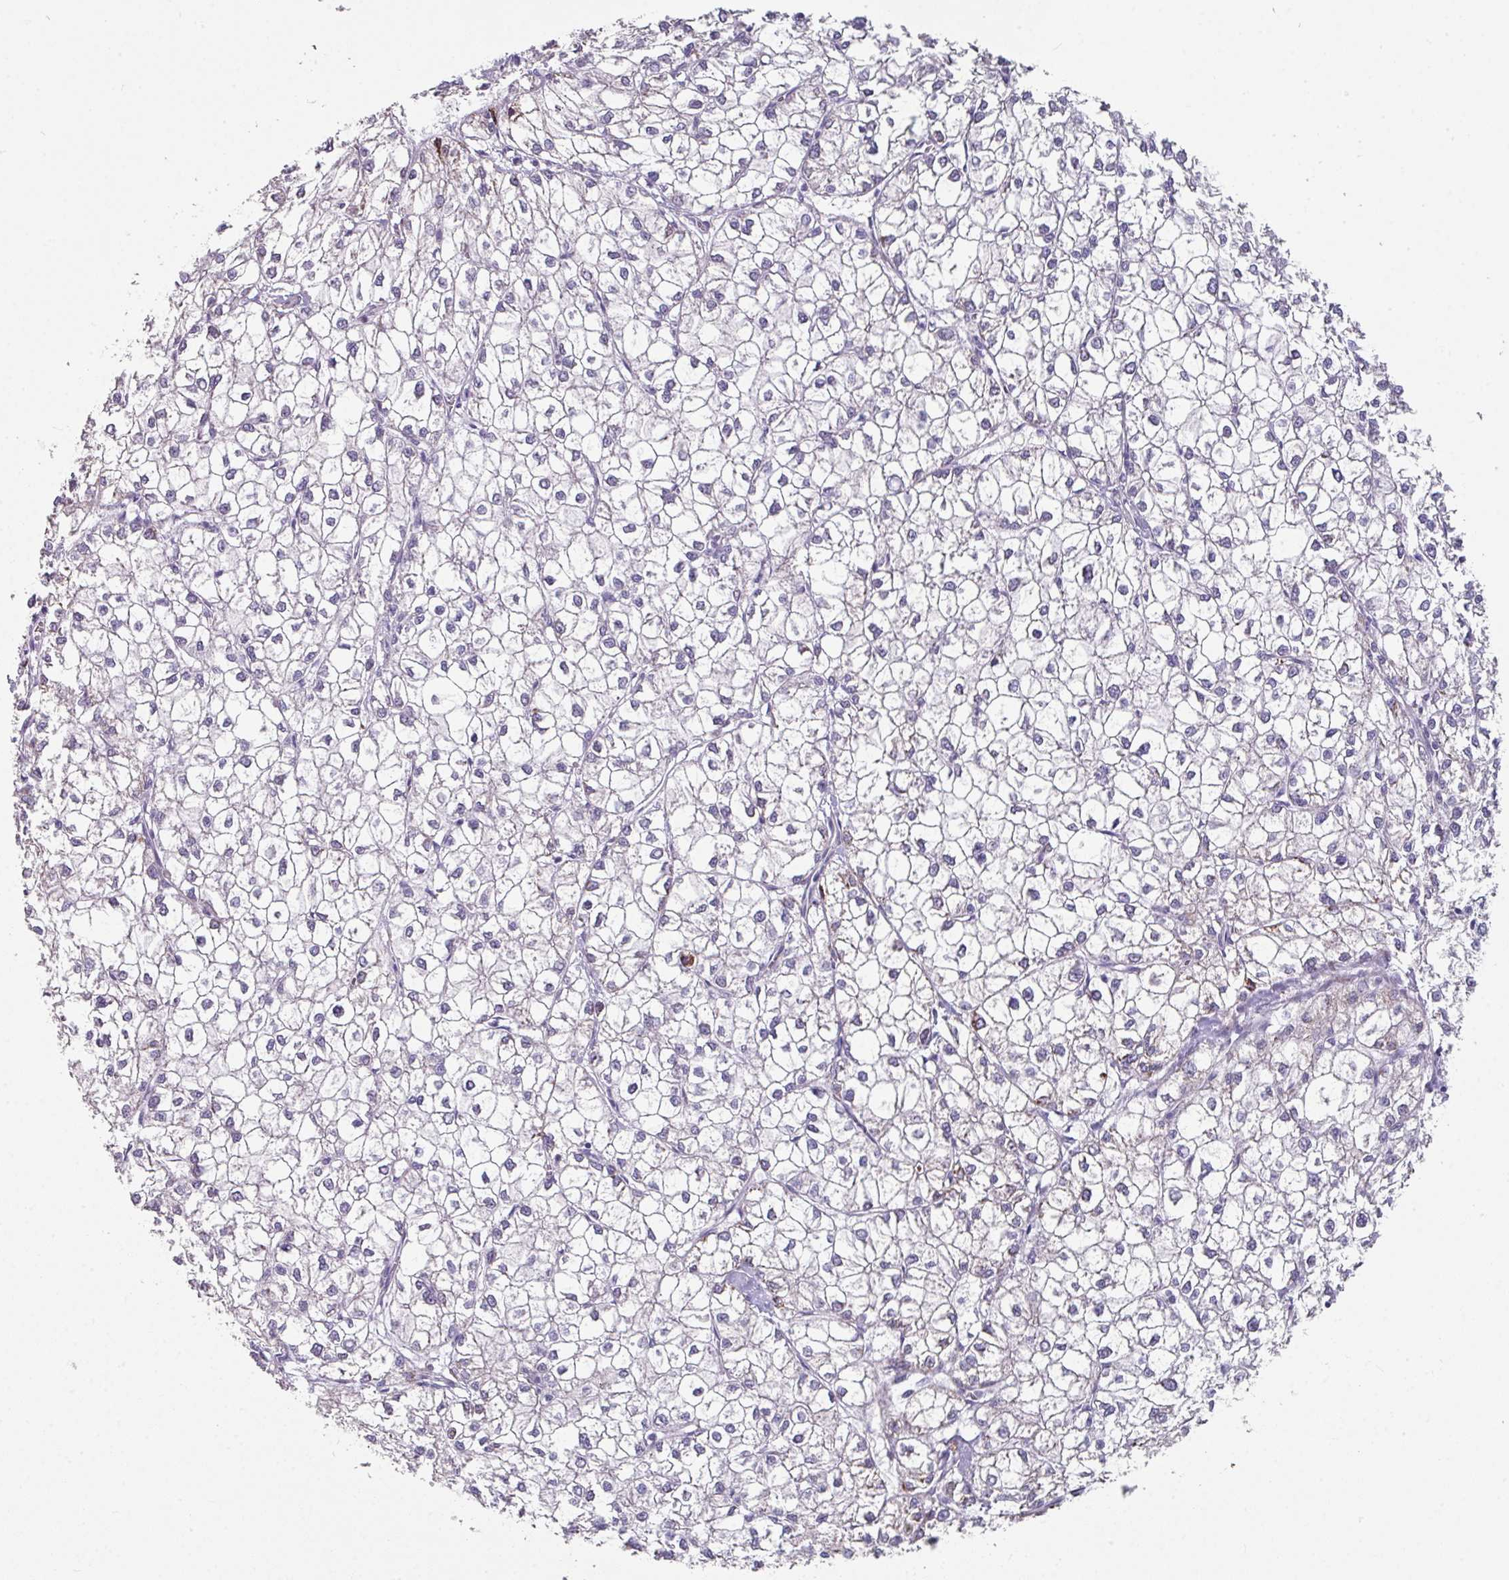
{"staining": {"intensity": "negative", "quantity": "none", "location": "none"}, "tissue": "liver cancer", "cell_type": "Tumor cells", "image_type": "cancer", "snomed": [{"axis": "morphology", "description": "Carcinoma, Hepatocellular, NOS"}, {"axis": "topography", "description": "Liver"}], "caption": "Immunohistochemical staining of human liver hepatocellular carcinoma shows no significant positivity in tumor cells.", "gene": "BMS1", "patient": {"sex": "female", "age": 43}}